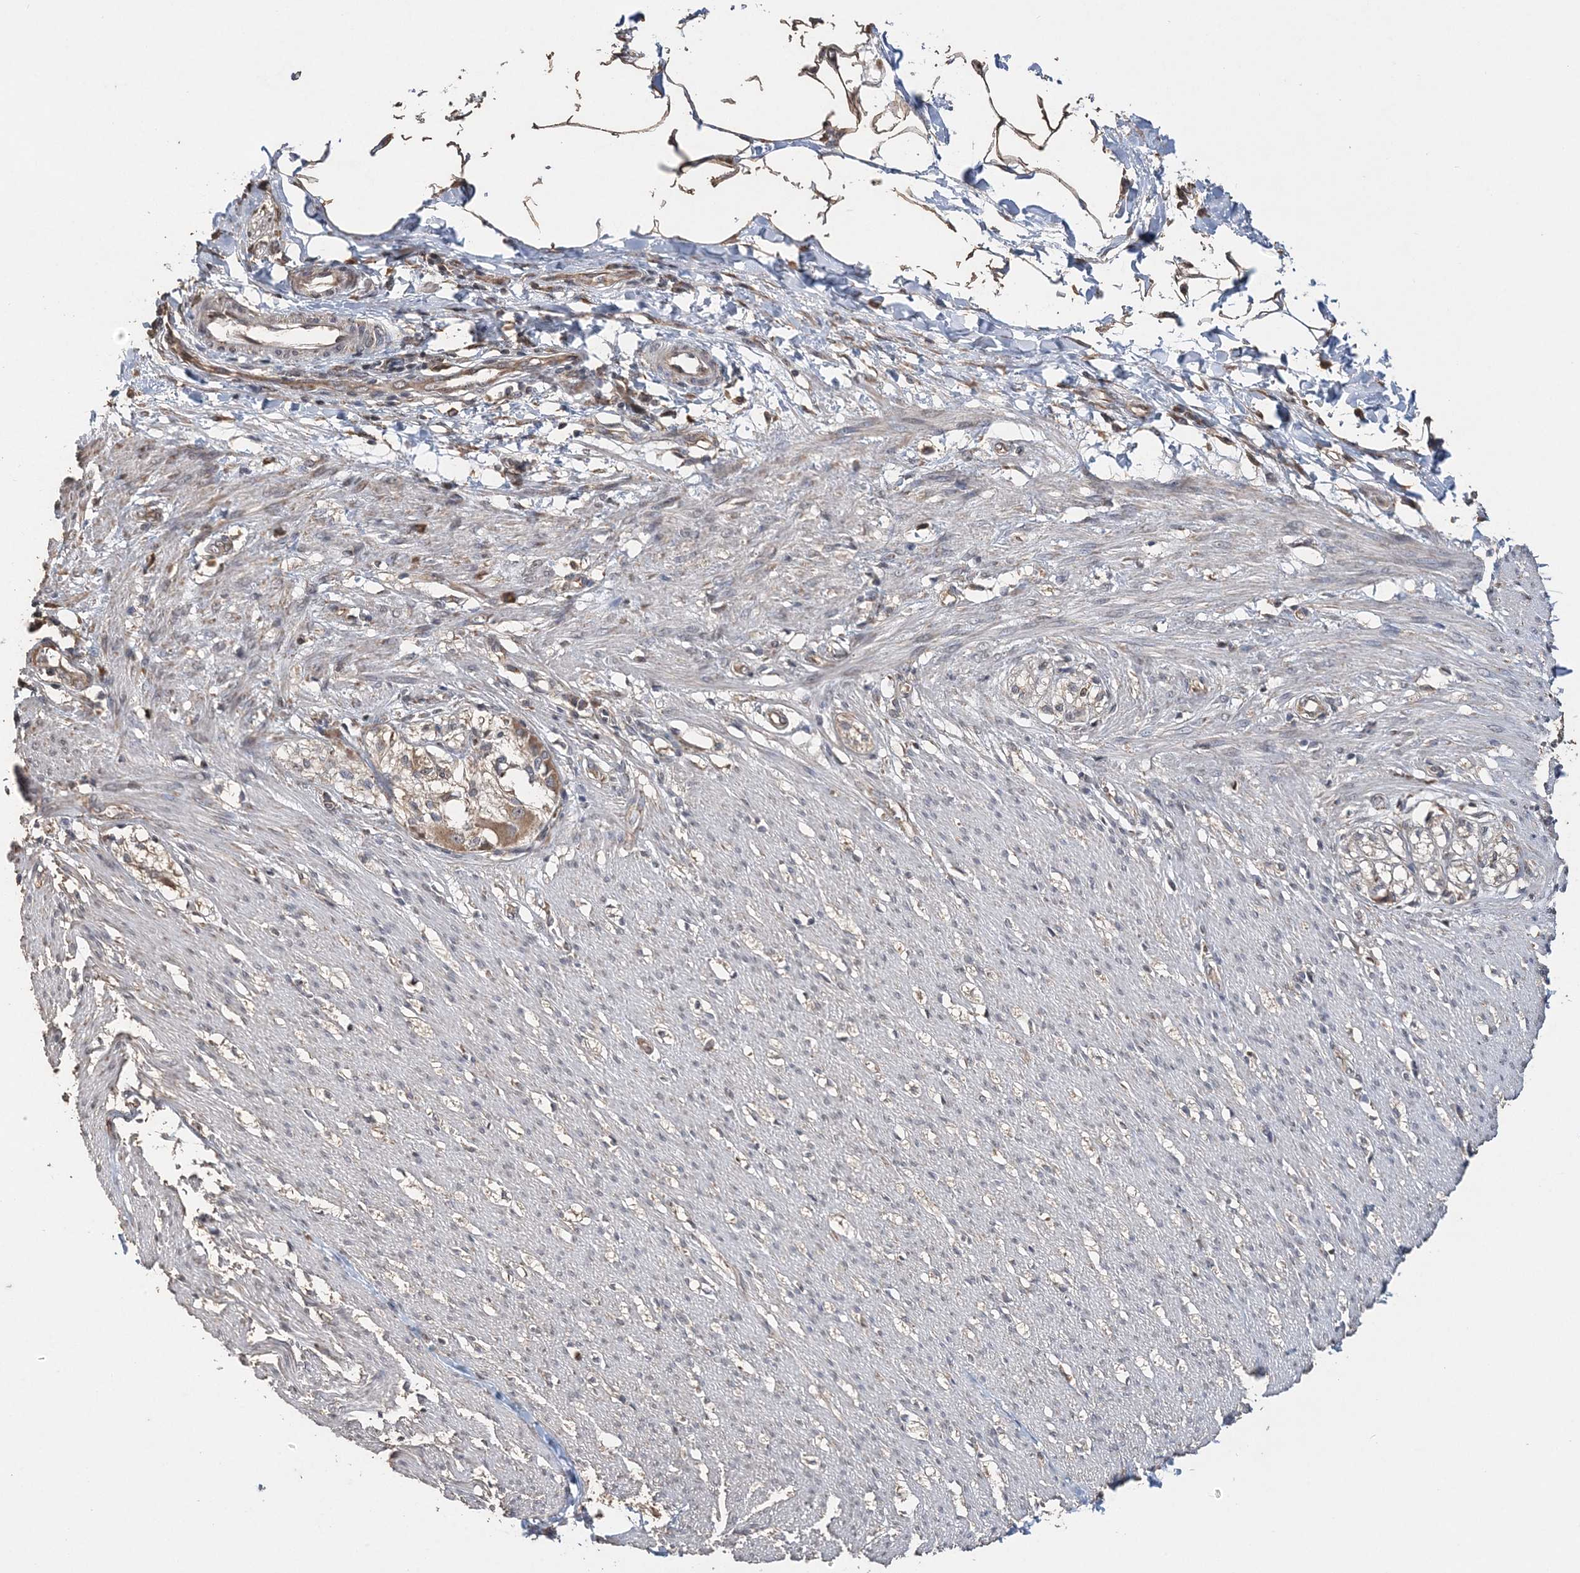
{"staining": {"intensity": "weak", "quantity": "25%-75%", "location": "cytoplasmic/membranous,nuclear"}, "tissue": "smooth muscle", "cell_type": "Smooth muscle cells", "image_type": "normal", "snomed": [{"axis": "morphology", "description": "Normal tissue, NOS"}, {"axis": "morphology", "description": "Adenocarcinoma, NOS"}, {"axis": "topography", "description": "Smooth muscle"}, {"axis": "topography", "description": "Colon"}], "caption": "This micrograph shows normal smooth muscle stained with IHC to label a protein in brown. The cytoplasmic/membranous,nuclear of smooth muscle cells show weak positivity for the protein. Nuclei are counter-stained blue.", "gene": "RAB14", "patient": {"sex": "male", "age": 14}}